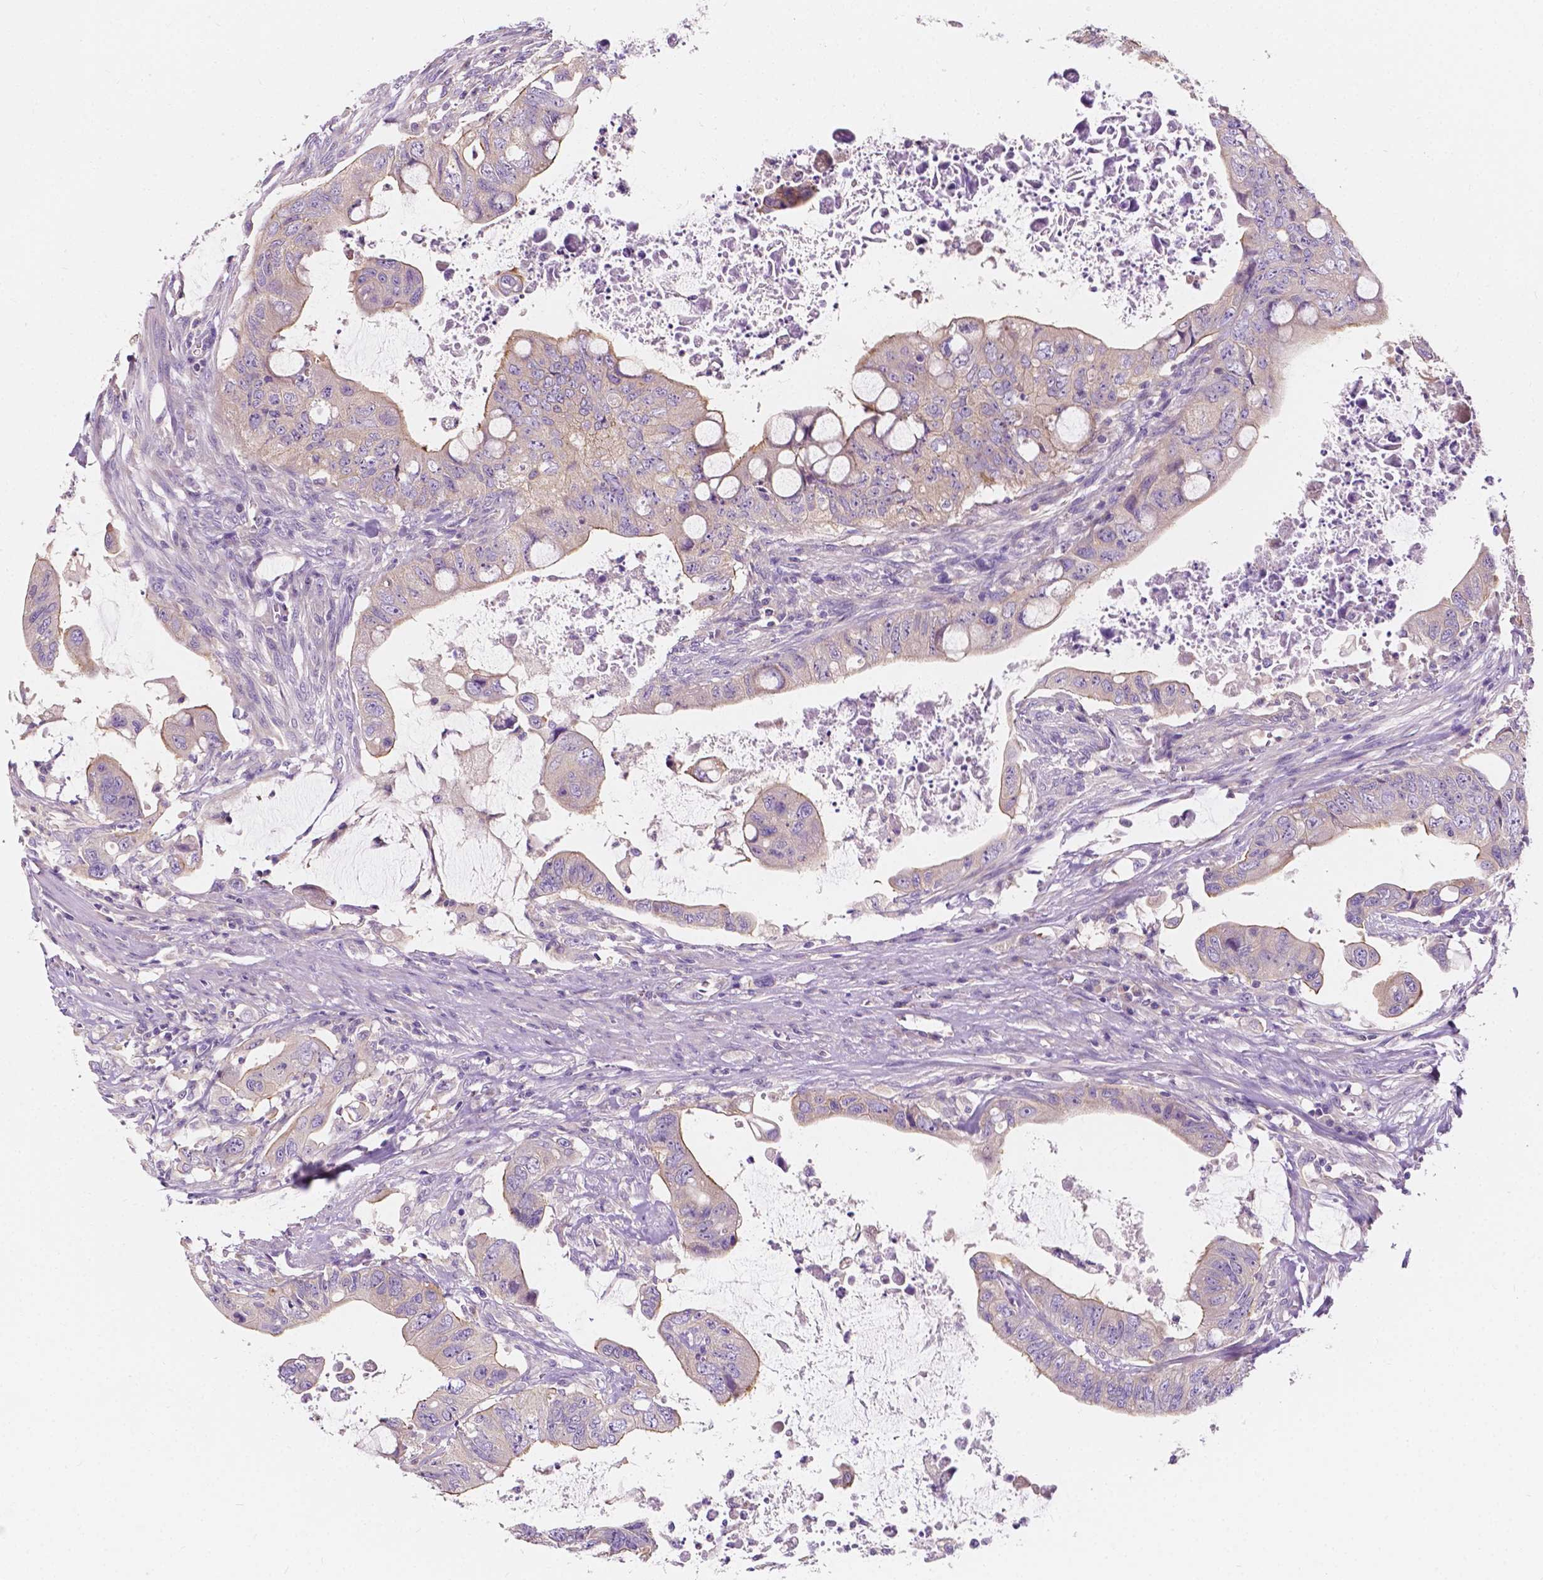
{"staining": {"intensity": "negative", "quantity": "none", "location": "none"}, "tissue": "colorectal cancer", "cell_type": "Tumor cells", "image_type": "cancer", "snomed": [{"axis": "morphology", "description": "Adenocarcinoma, NOS"}, {"axis": "topography", "description": "Colon"}], "caption": "Micrograph shows no significant protein positivity in tumor cells of colorectal cancer.", "gene": "SIRT2", "patient": {"sex": "male", "age": 57}}